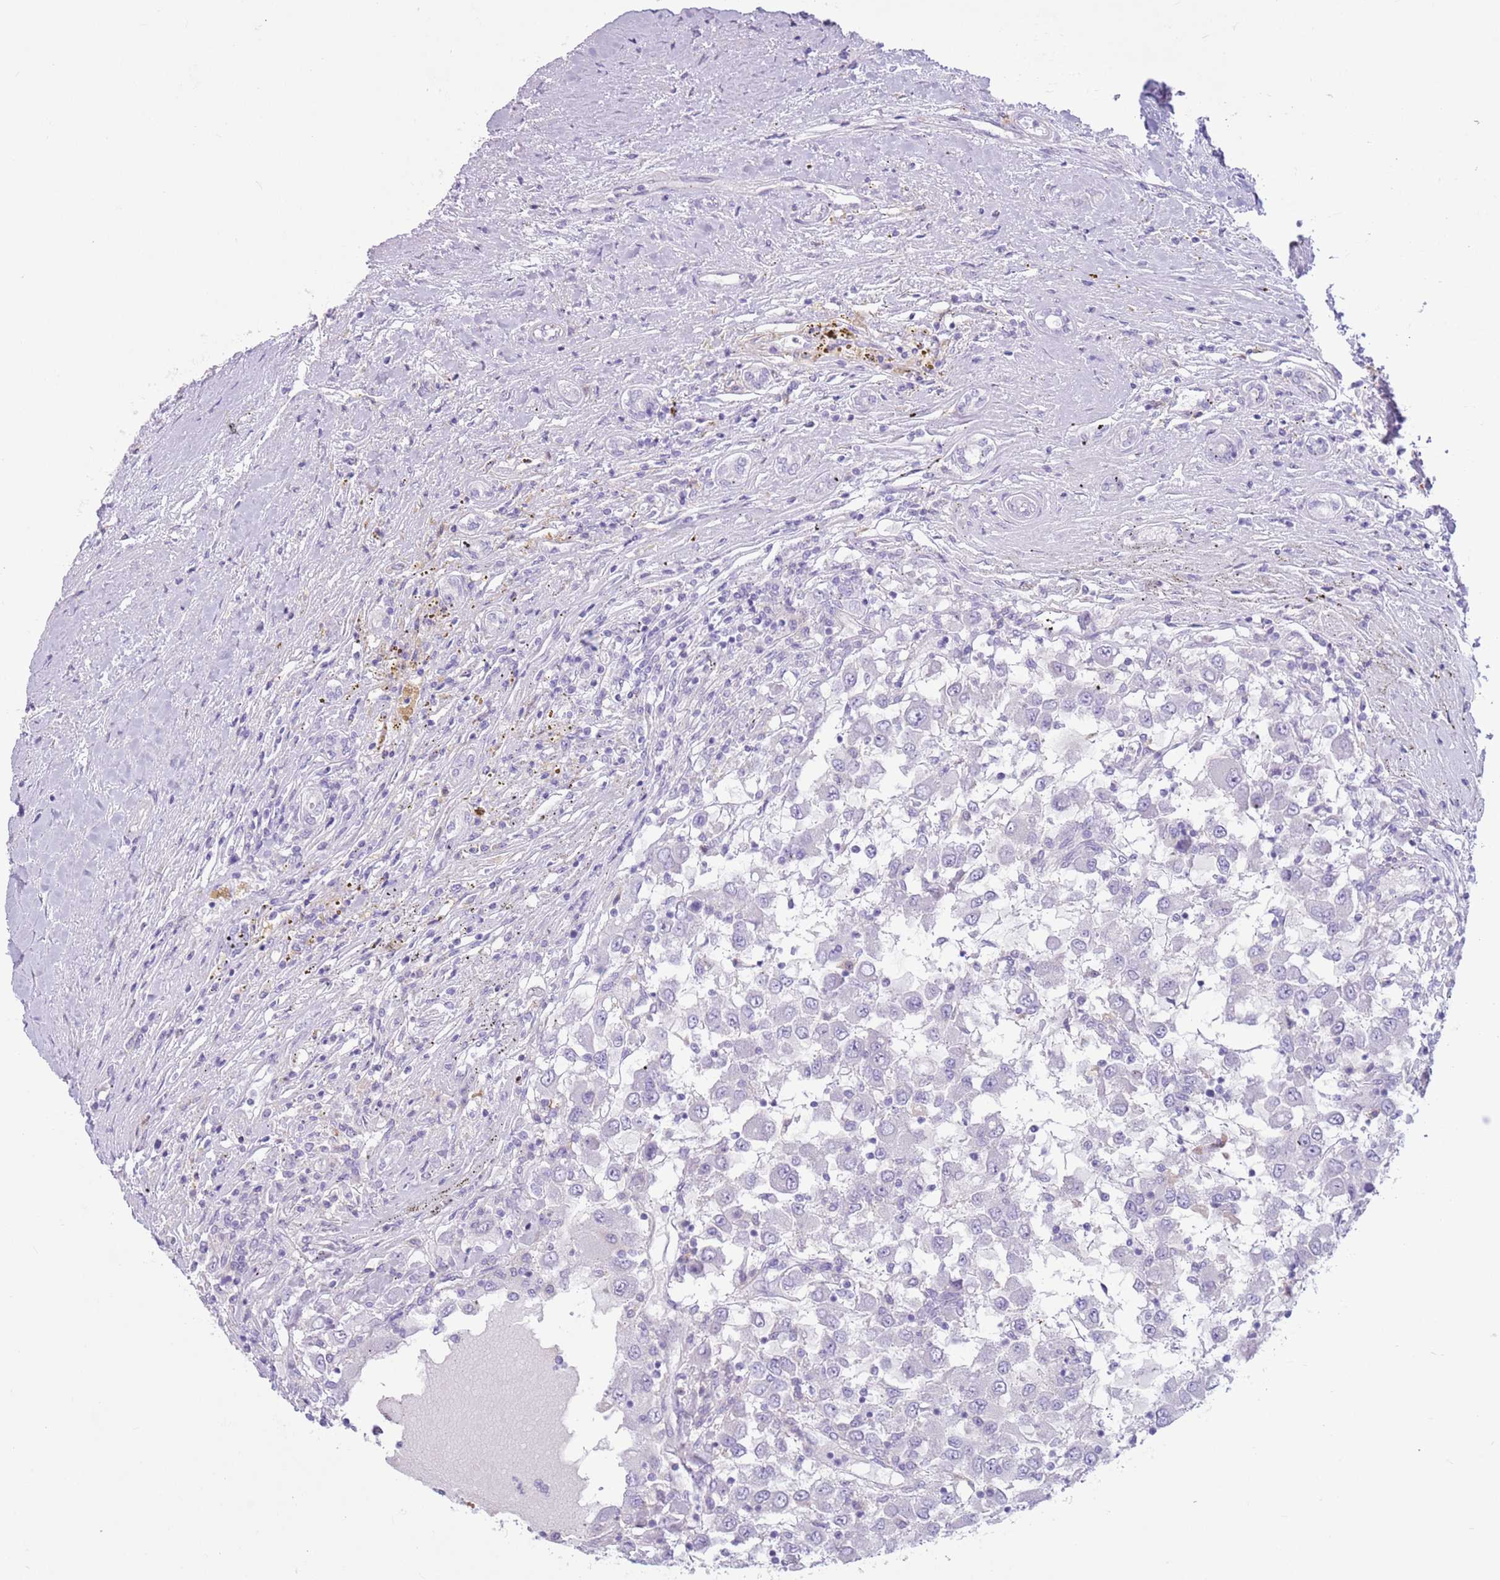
{"staining": {"intensity": "negative", "quantity": "none", "location": "none"}, "tissue": "renal cancer", "cell_type": "Tumor cells", "image_type": "cancer", "snomed": [{"axis": "morphology", "description": "Adenocarcinoma, NOS"}, {"axis": "topography", "description": "Kidney"}], "caption": "This is an IHC image of renal adenocarcinoma. There is no staining in tumor cells.", "gene": "SNX6", "patient": {"sex": "female", "age": 67}}